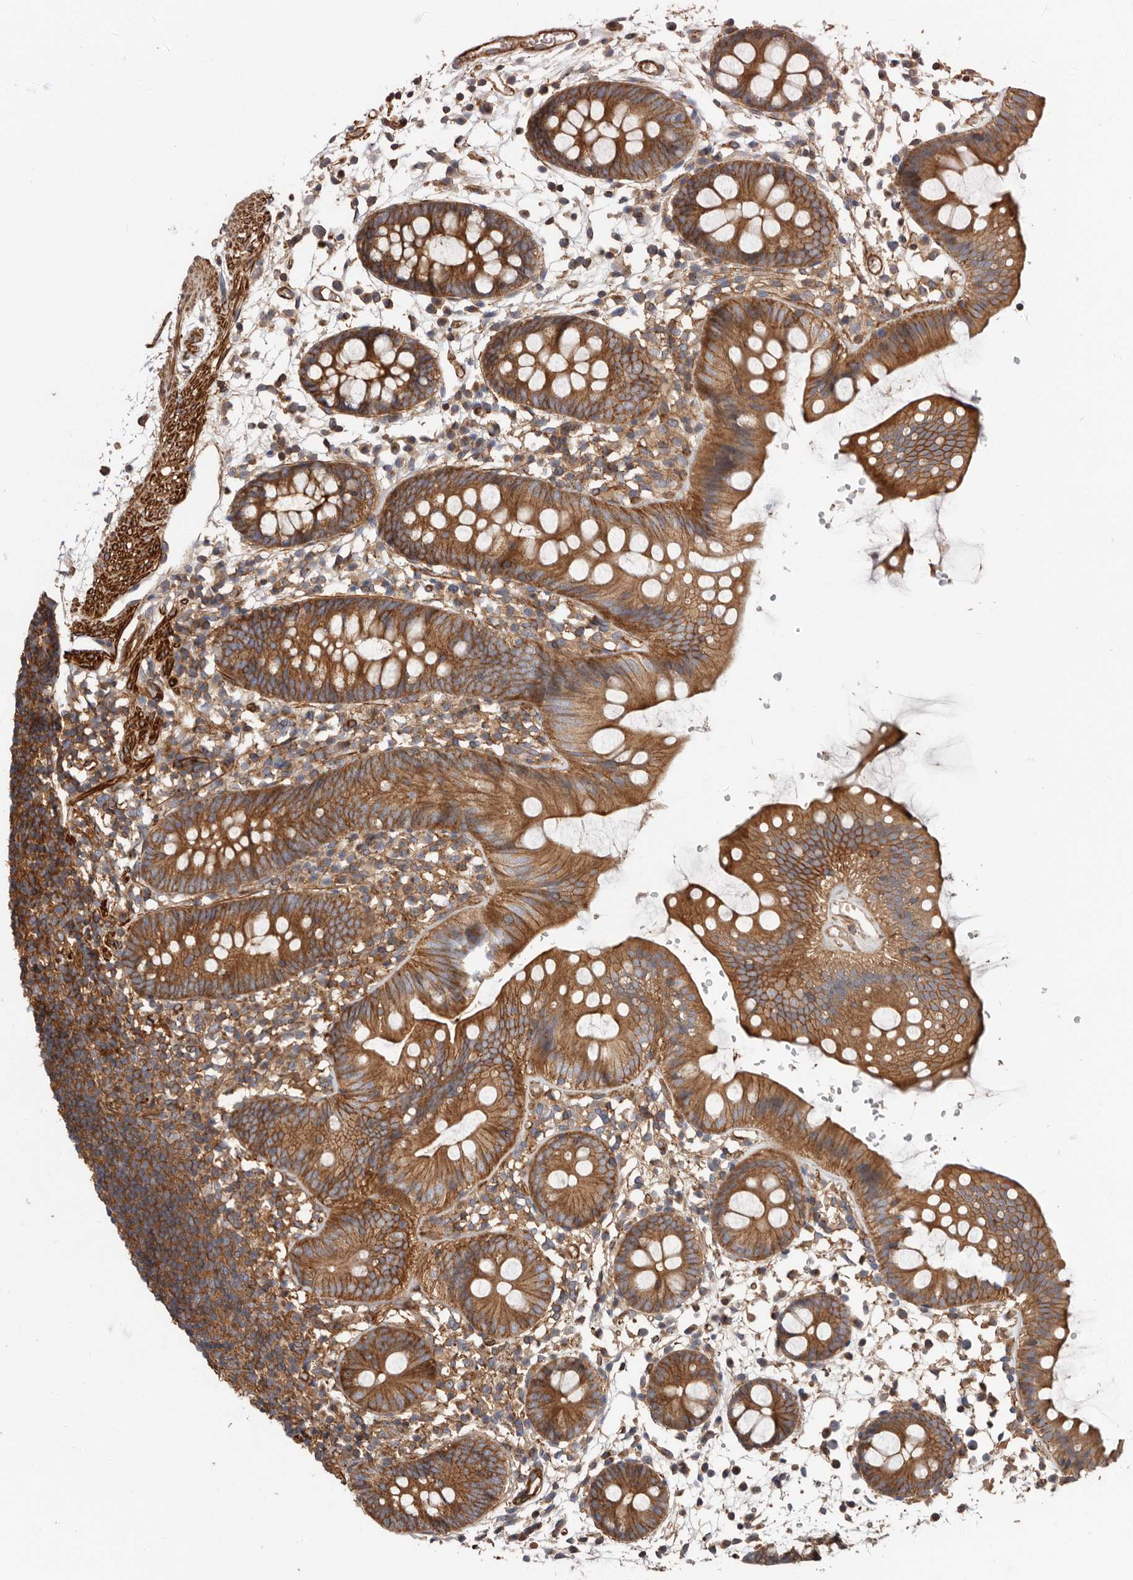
{"staining": {"intensity": "strong", "quantity": ">75%", "location": "cytoplasmic/membranous"}, "tissue": "colon", "cell_type": "Endothelial cells", "image_type": "normal", "snomed": [{"axis": "morphology", "description": "Normal tissue, NOS"}, {"axis": "topography", "description": "Colon"}], "caption": "Immunohistochemistry (IHC) staining of unremarkable colon, which demonstrates high levels of strong cytoplasmic/membranous expression in about >75% of endothelial cells indicating strong cytoplasmic/membranous protein staining. The staining was performed using DAB (3,3'-diaminobenzidine) (brown) for protein detection and nuclei were counterstained in hematoxylin (blue).", "gene": "TMC7", "patient": {"sex": "male", "age": 56}}